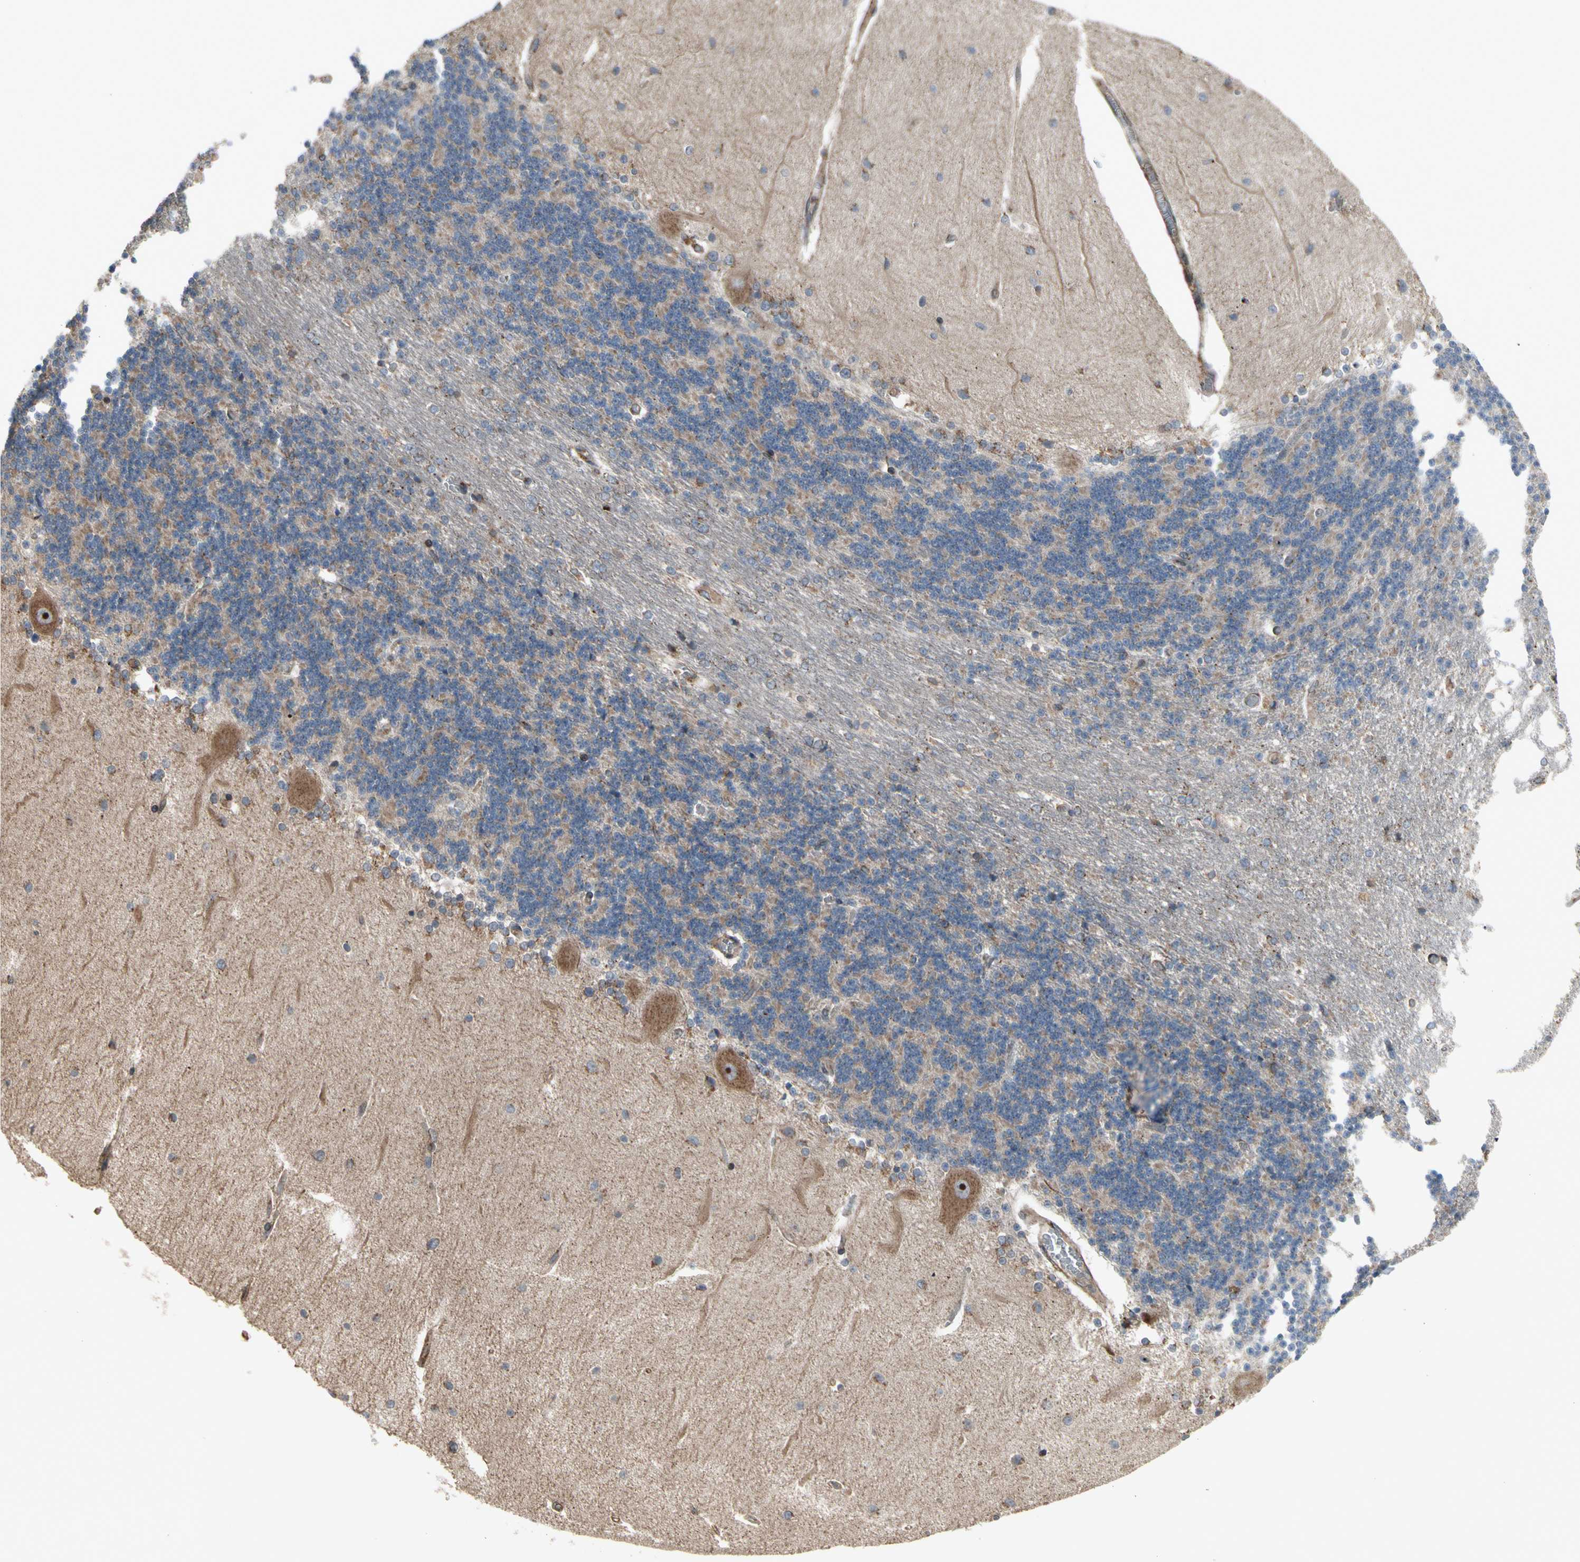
{"staining": {"intensity": "weak", "quantity": "25%-75%", "location": "cytoplasmic/membranous"}, "tissue": "cerebellum", "cell_type": "Cells in granular layer", "image_type": "normal", "snomed": [{"axis": "morphology", "description": "Normal tissue, NOS"}, {"axis": "topography", "description": "Cerebellum"}], "caption": "This is an image of immunohistochemistry (IHC) staining of unremarkable cerebellum, which shows weak positivity in the cytoplasmic/membranous of cells in granular layer.", "gene": "SLC39A9", "patient": {"sex": "female", "age": 54}}